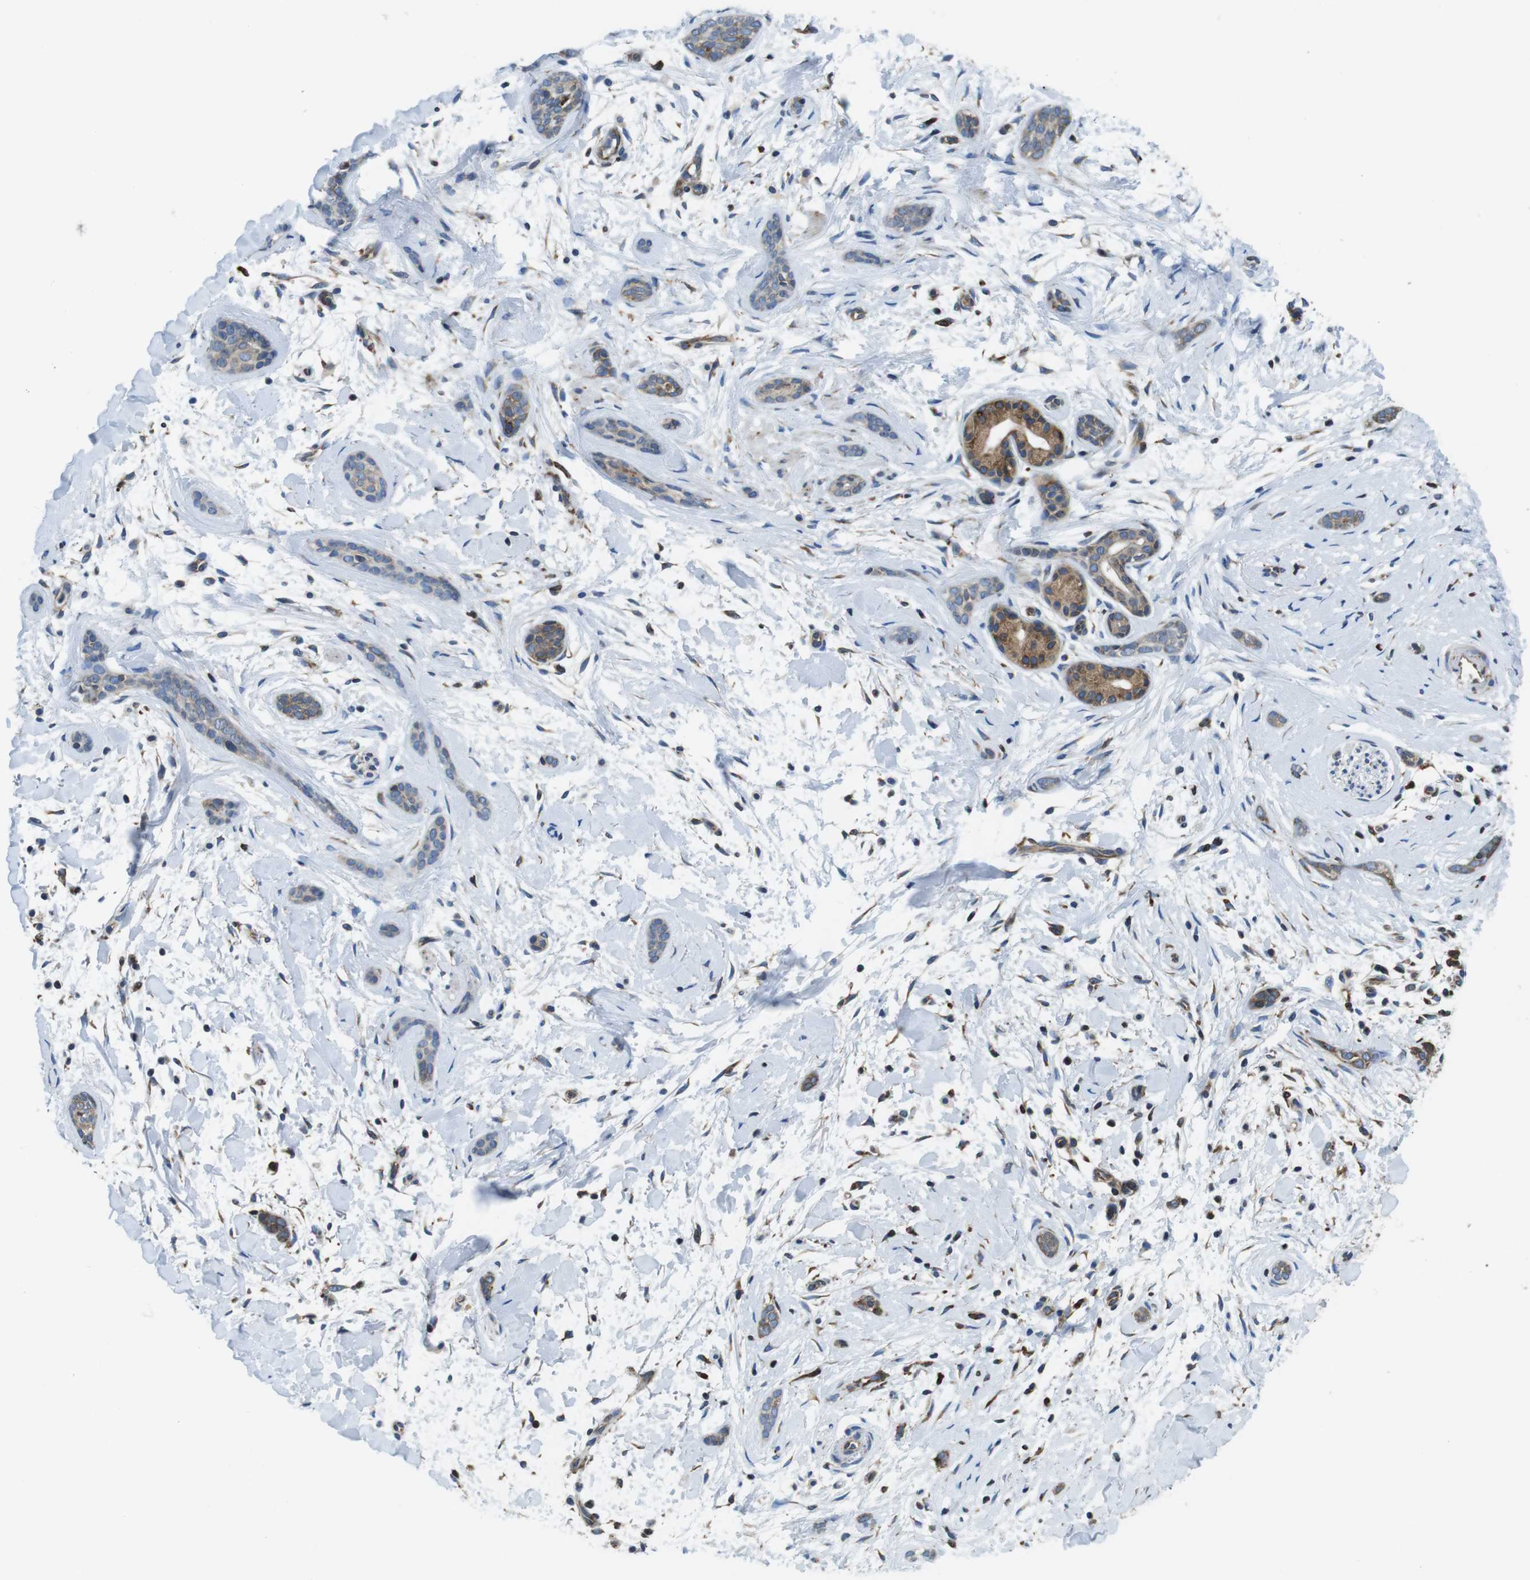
{"staining": {"intensity": "weak", "quantity": "25%-75%", "location": "cytoplasmic/membranous"}, "tissue": "skin cancer", "cell_type": "Tumor cells", "image_type": "cancer", "snomed": [{"axis": "morphology", "description": "Basal cell carcinoma"}, {"axis": "morphology", "description": "Adnexal tumor, benign"}, {"axis": "topography", "description": "Skin"}], "caption": "Tumor cells show weak cytoplasmic/membranous expression in about 25%-75% of cells in skin cancer.", "gene": "UGGT1", "patient": {"sex": "female", "age": 42}}